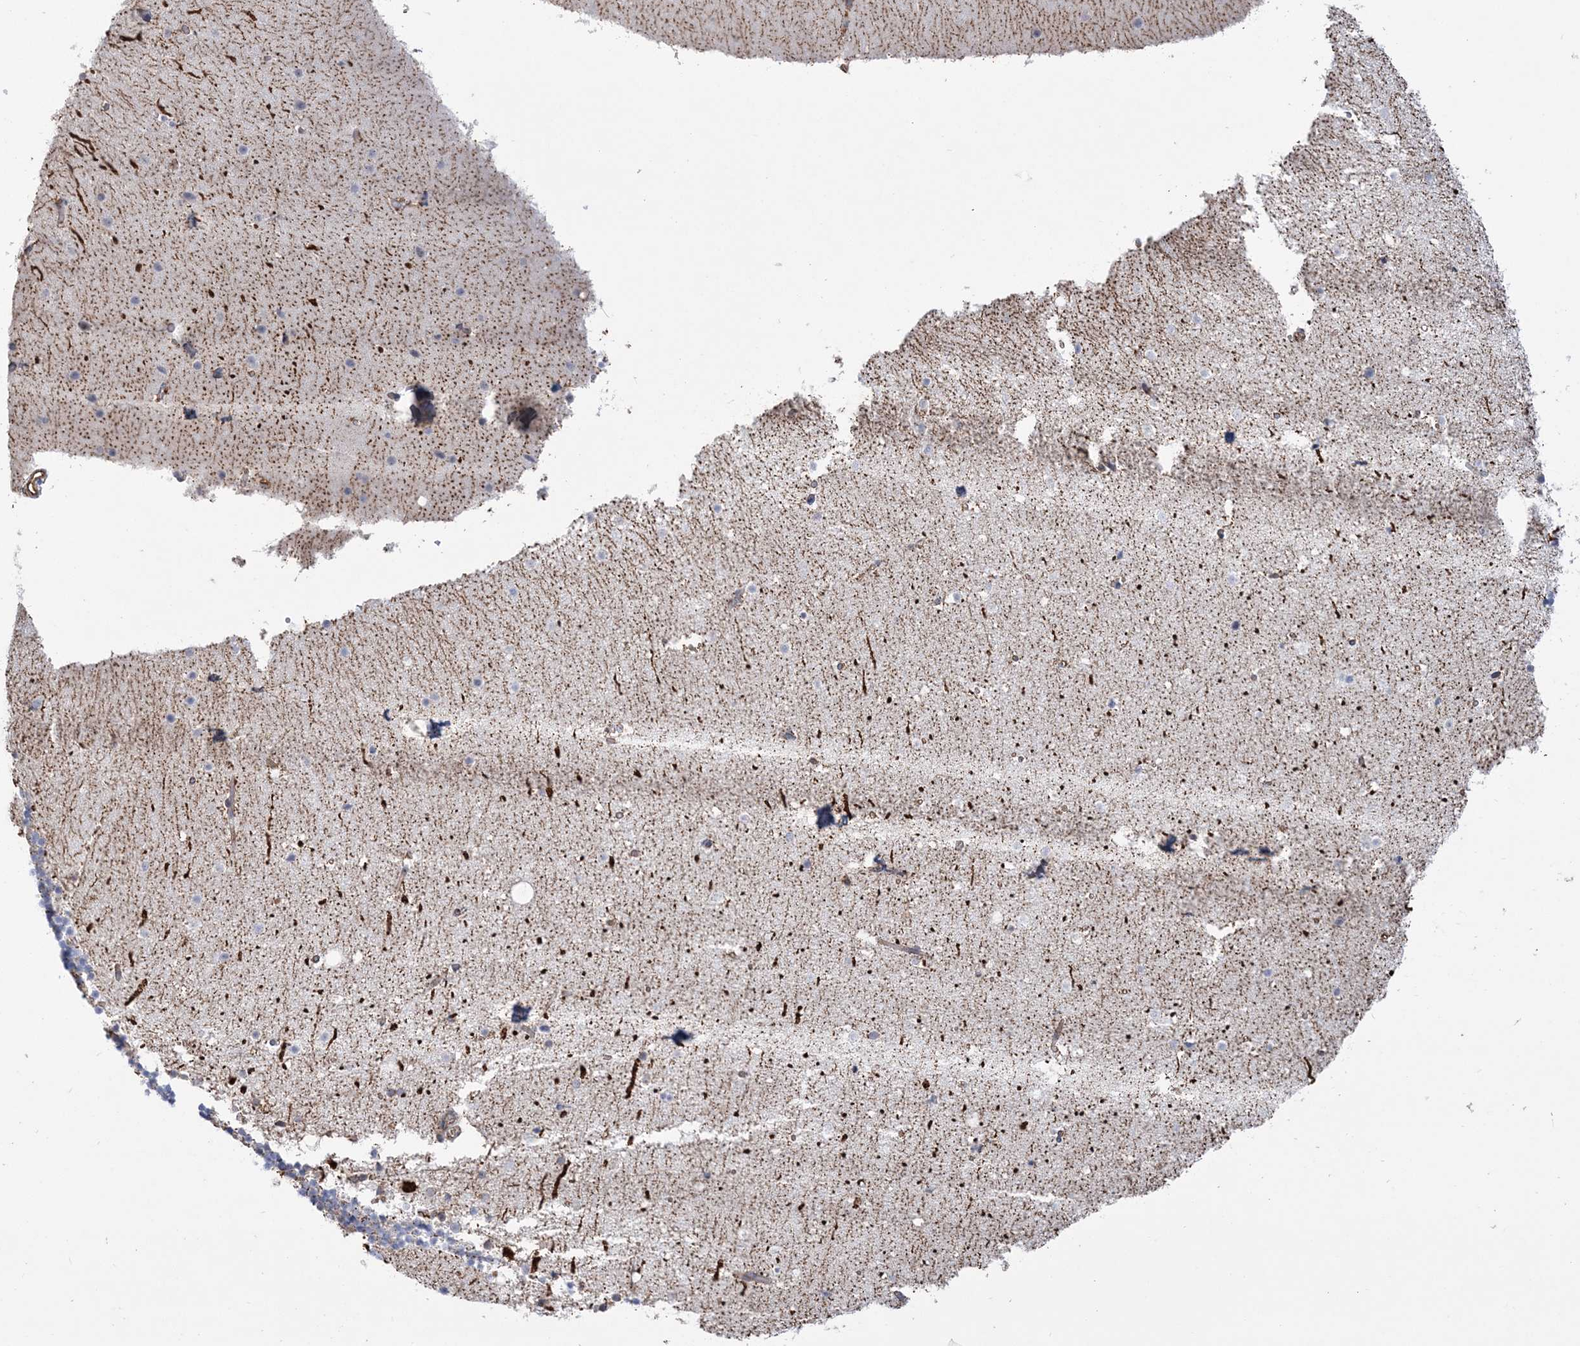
{"staining": {"intensity": "moderate", "quantity": "25%-75%", "location": "cytoplasmic/membranous"}, "tissue": "cerebellum", "cell_type": "Cells in granular layer", "image_type": "normal", "snomed": [{"axis": "morphology", "description": "Normal tissue, NOS"}, {"axis": "topography", "description": "Cerebellum"}], "caption": "Immunohistochemistry (IHC) histopathology image of normal human cerebellum stained for a protein (brown), which displays medium levels of moderate cytoplasmic/membranous staining in about 25%-75% of cells in granular layer.", "gene": "ZNF821", "patient": {"sex": "male", "age": 57}}